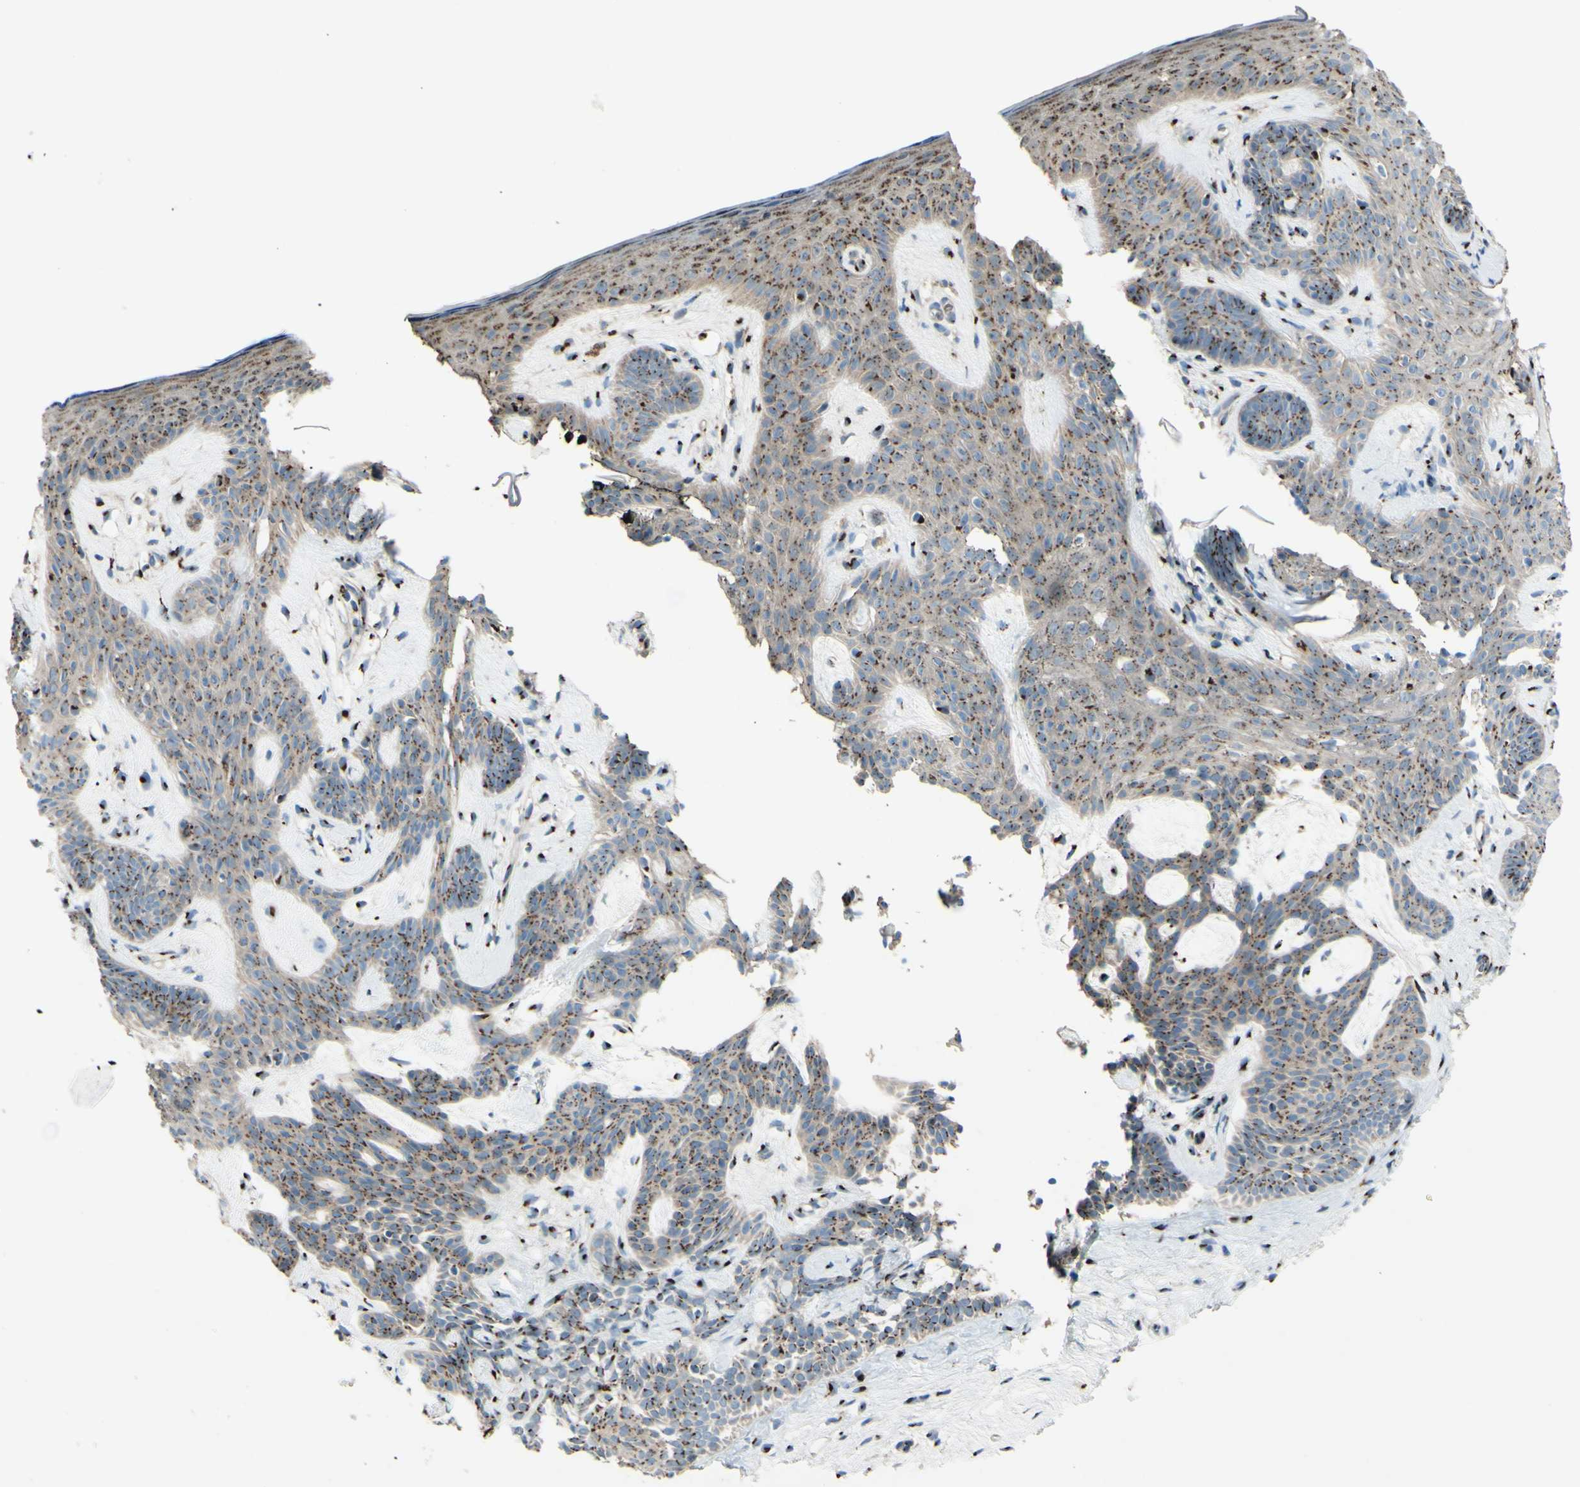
{"staining": {"intensity": "moderate", "quantity": ">75%", "location": "cytoplasmic/membranous"}, "tissue": "skin cancer", "cell_type": "Tumor cells", "image_type": "cancer", "snomed": [{"axis": "morphology", "description": "Developmental malformation"}, {"axis": "morphology", "description": "Basal cell carcinoma"}, {"axis": "topography", "description": "Skin"}], "caption": "Immunohistochemistry (DAB (3,3'-diaminobenzidine)) staining of basal cell carcinoma (skin) demonstrates moderate cytoplasmic/membranous protein expression in about >75% of tumor cells.", "gene": "BPNT2", "patient": {"sex": "female", "age": 62}}